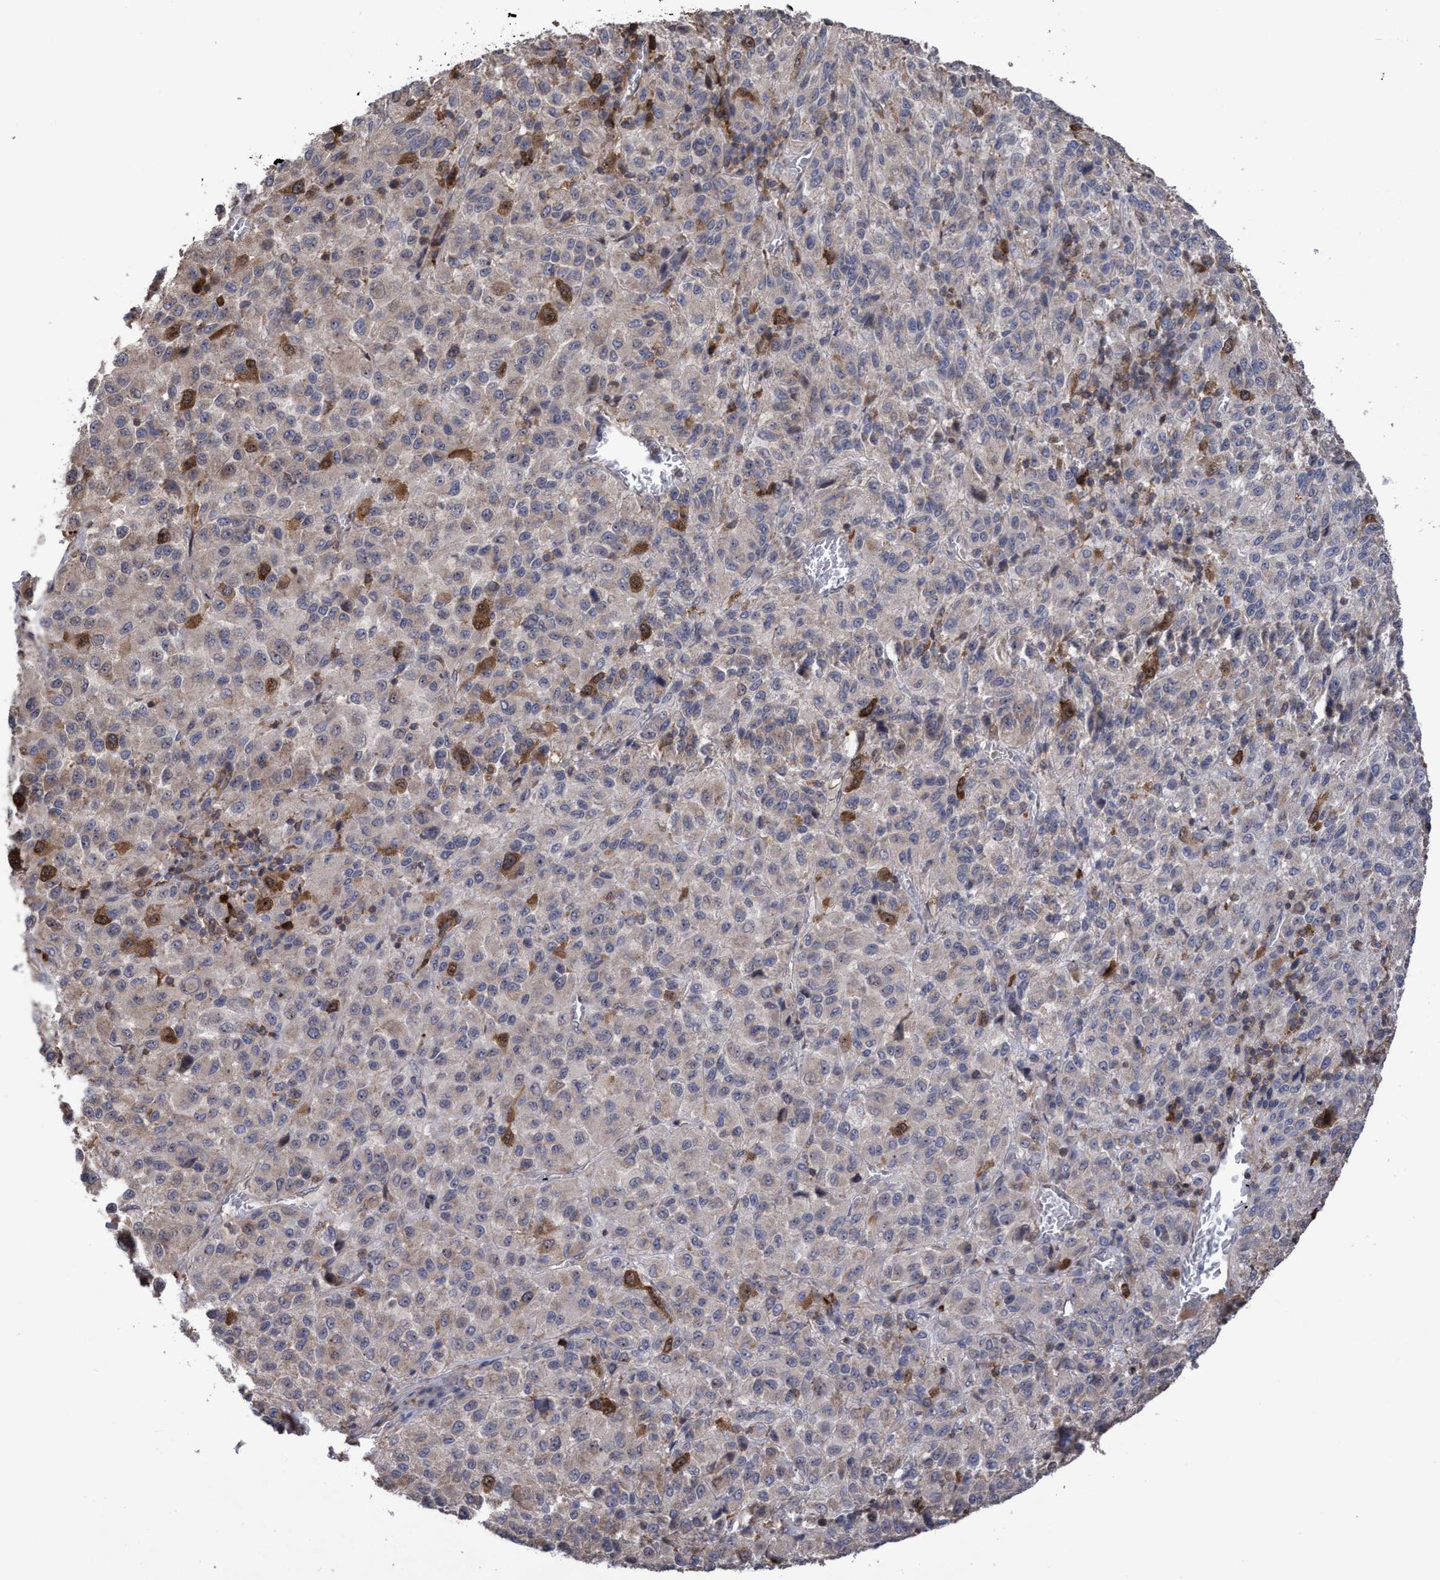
{"staining": {"intensity": "moderate", "quantity": "<25%", "location": "cytoplasmic/membranous,nuclear"}, "tissue": "skin cancer", "cell_type": "Tumor cells", "image_type": "cancer", "snomed": [{"axis": "morphology", "description": "Squamous cell carcinoma, NOS"}, {"axis": "topography", "description": "Skin"}], "caption": "A histopathology image showing moderate cytoplasmic/membranous and nuclear expression in approximately <25% of tumor cells in skin cancer, as visualized by brown immunohistochemical staining.", "gene": "SLBP", "patient": {"sex": "female", "age": 73}}